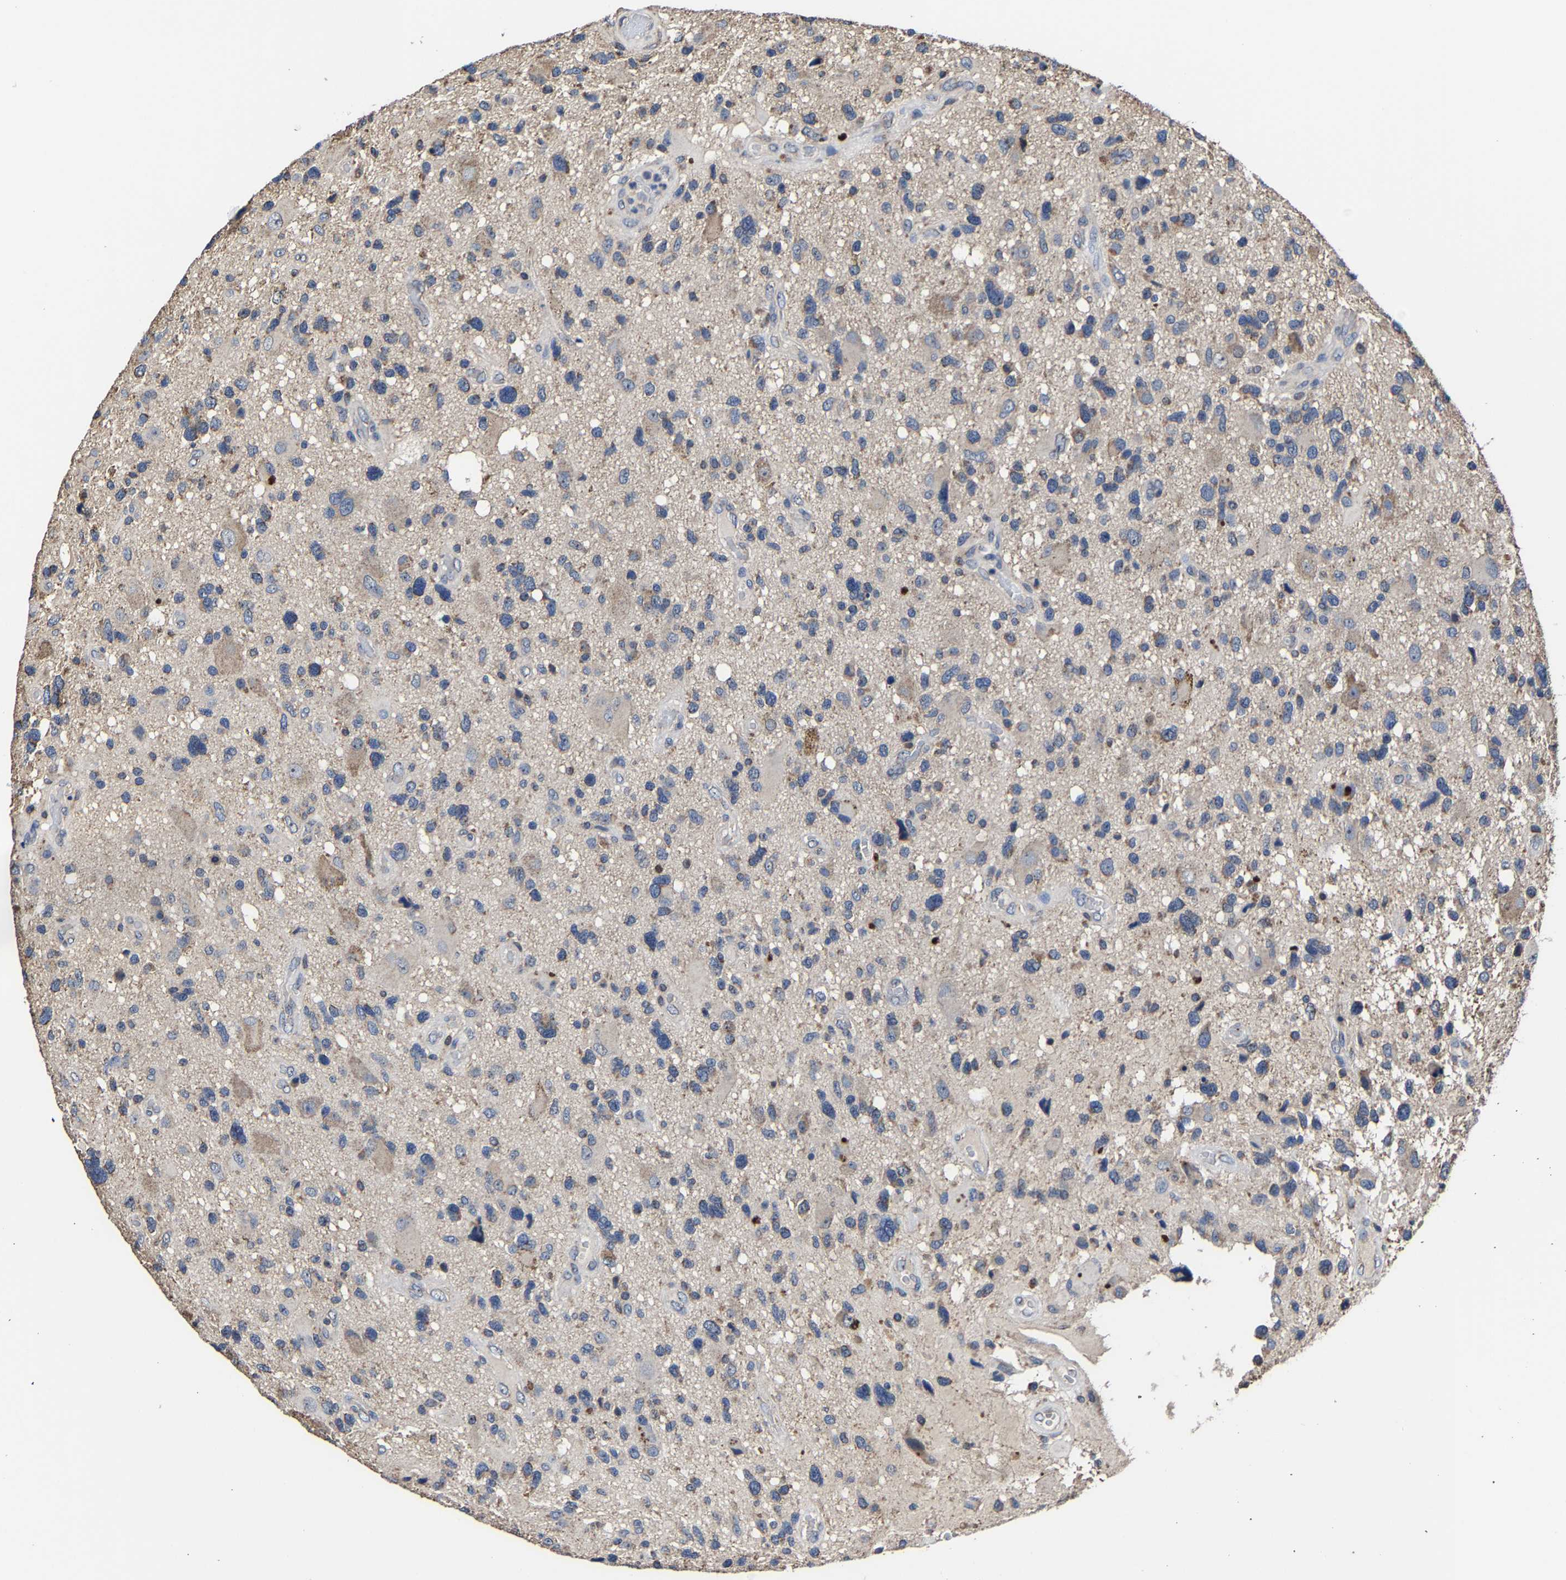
{"staining": {"intensity": "weak", "quantity": "<25%", "location": "cytoplasmic/membranous"}, "tissue": "glioma", "cell_type": "Tumor cells", "image_type": "cancer", "snomed": [{"axis": "morphology", "description": "Glioma, malignant, High grade"}, {"axis": "topography", "description": "Brain"}], "caption": "Micrograph shows no significant protein staining in tumor cells of glioma.", "gene": "ZCCHC7", "patient": {"sex": "male", "age": 33}}